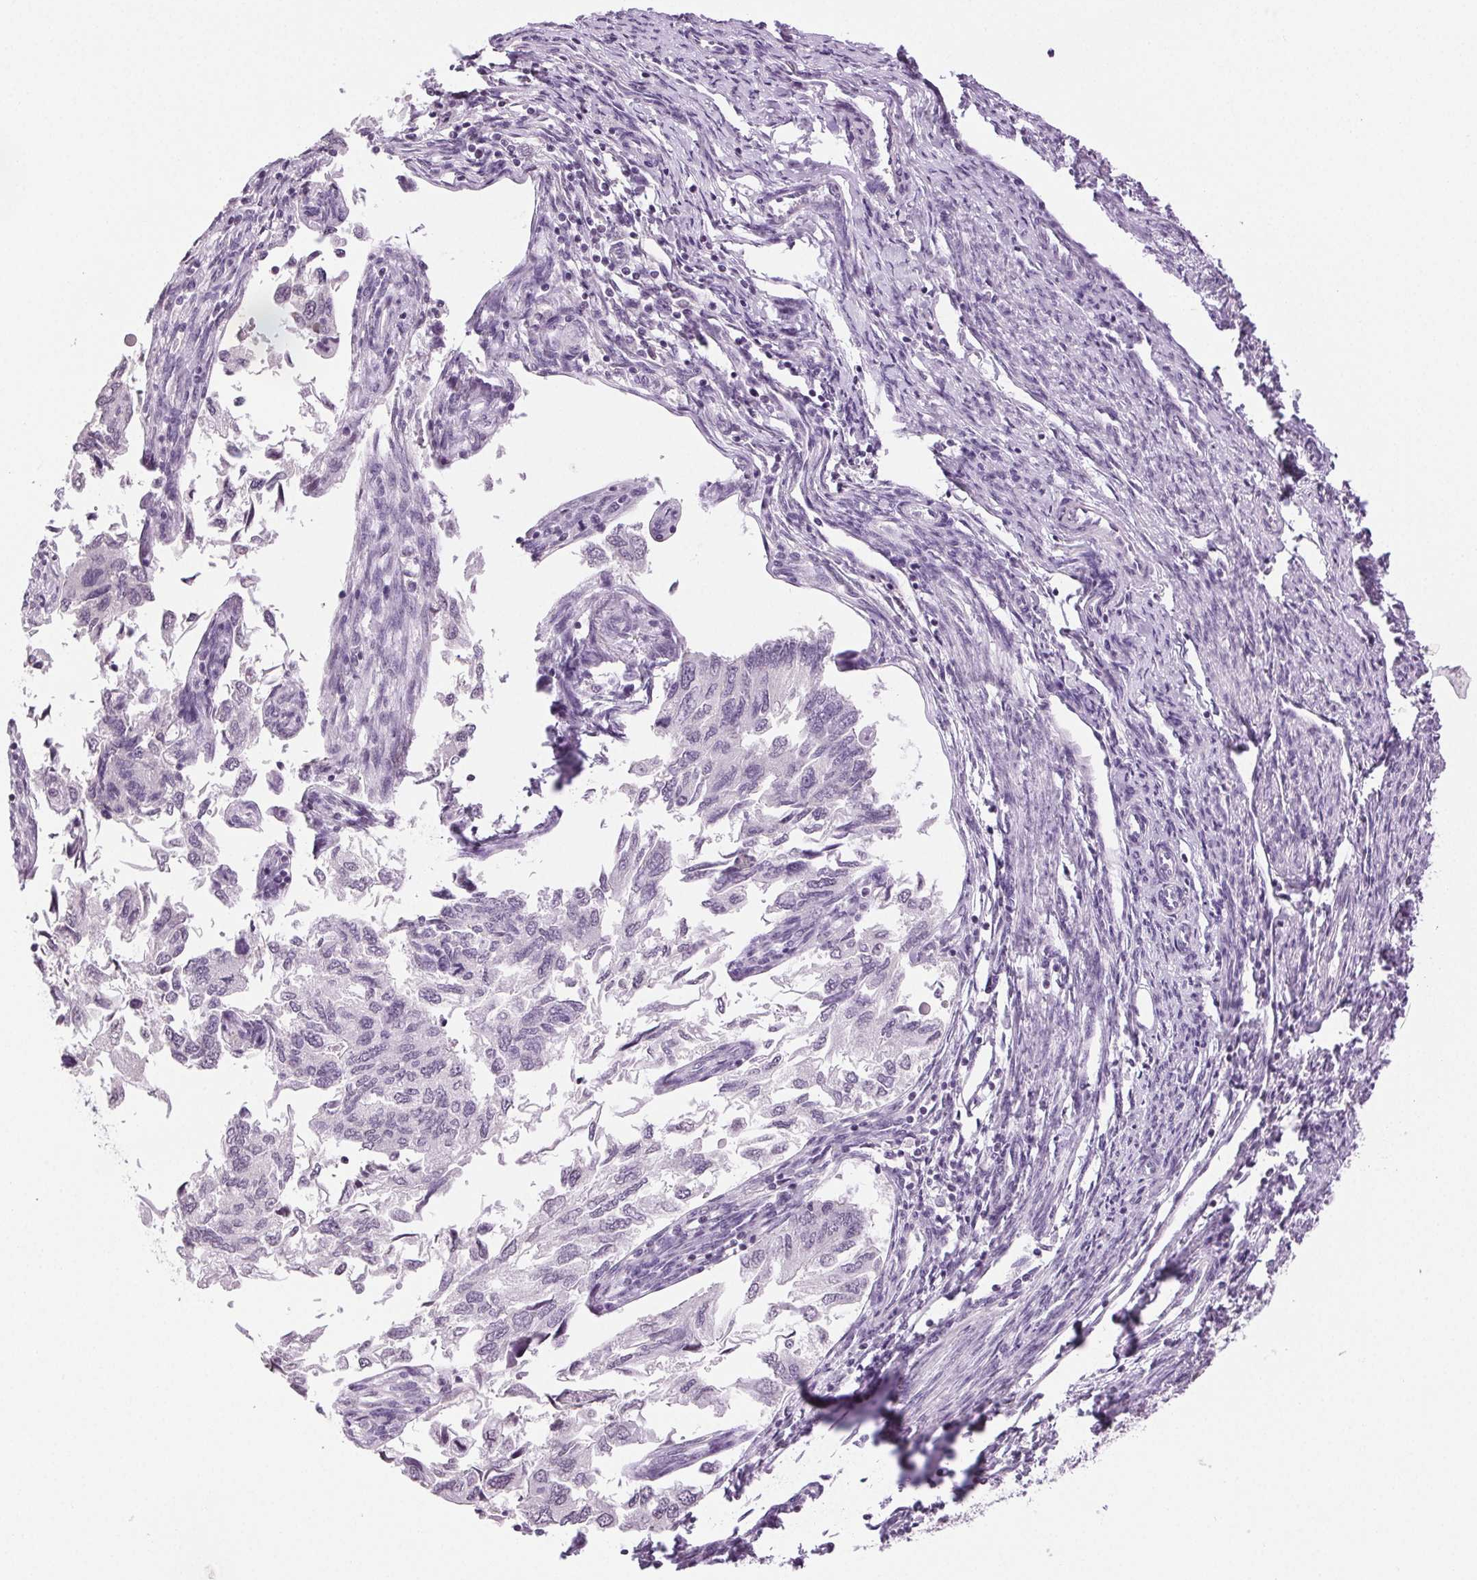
{"staining": {"intensity": "negative", "quantity": "none", "location": "none"}, "tissue": "endometrial cancer", "cell_type": "Tumor cells", "image_type": "cancer", "snomed": [{"axis": "morphology", "description": "Carcinoma, NOS"}, {"axis": "topography", "description": "Uterus"}], "caption": "Photomicrograph shows no significant protein staining in tumor cells of carcinoma (endometrial). (Immunohistochemistry, brightfield microscopy, high magnification).", "gene": "TNNT3", "patient": {"sex": "female", "age": 76}}